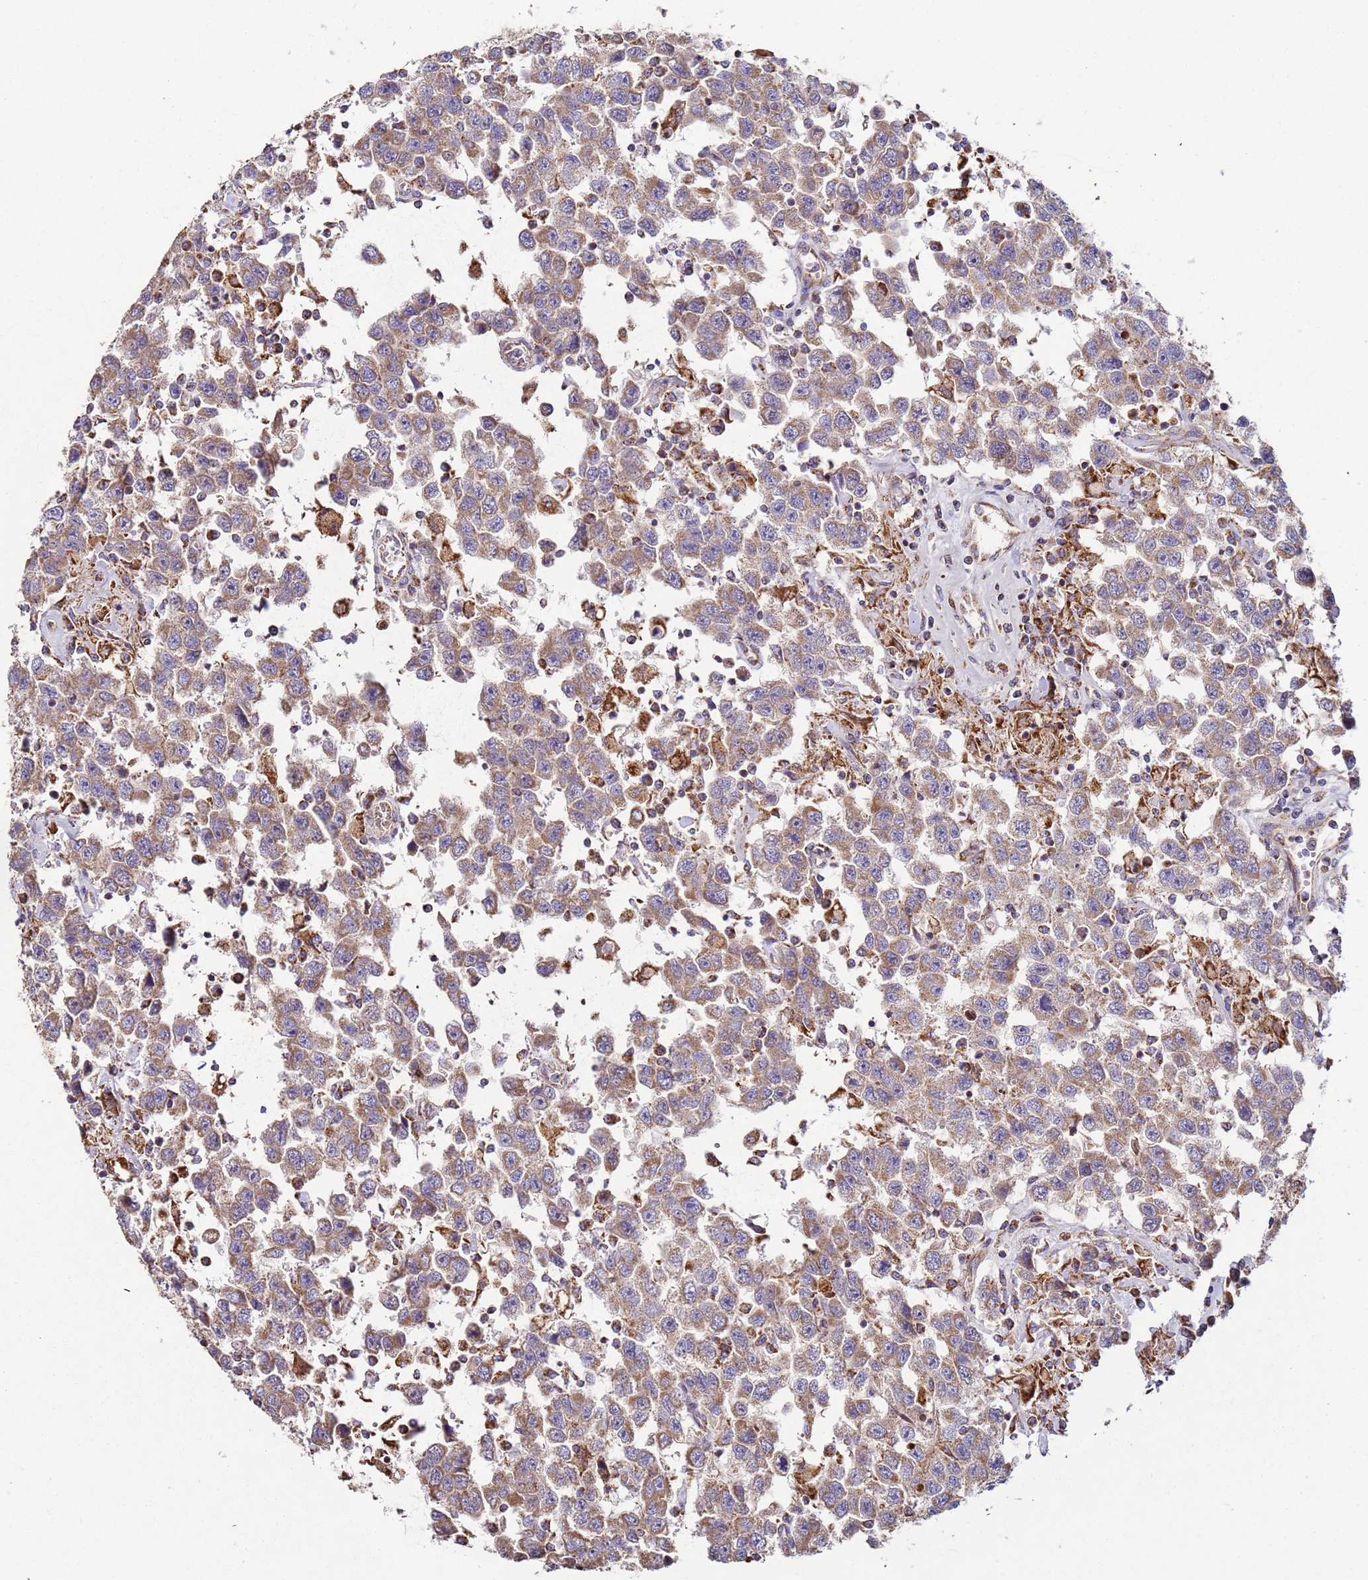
{"staining": {"intensity": "moderate", "quantity": ">75%", "location": "cytoplasmic/membranous"}, "tissue": "testis cancer", "cell_type": "Tumor cells", "image_type": "cancer", "snomed": [{"axis": "morphology", "description": "Seminoma, NOS"}, {"axis": "topography", "description": "Testis"}], "caption": "Immunohistochemistry histopathology image of testis cancer stained for a protein (brown), which shows medium levels of moderate cytoplasmic/membranous staining in about >75% of tumor cells.", "gene": "FBXO33", "patient": {"sex": "male", "age": 41}}